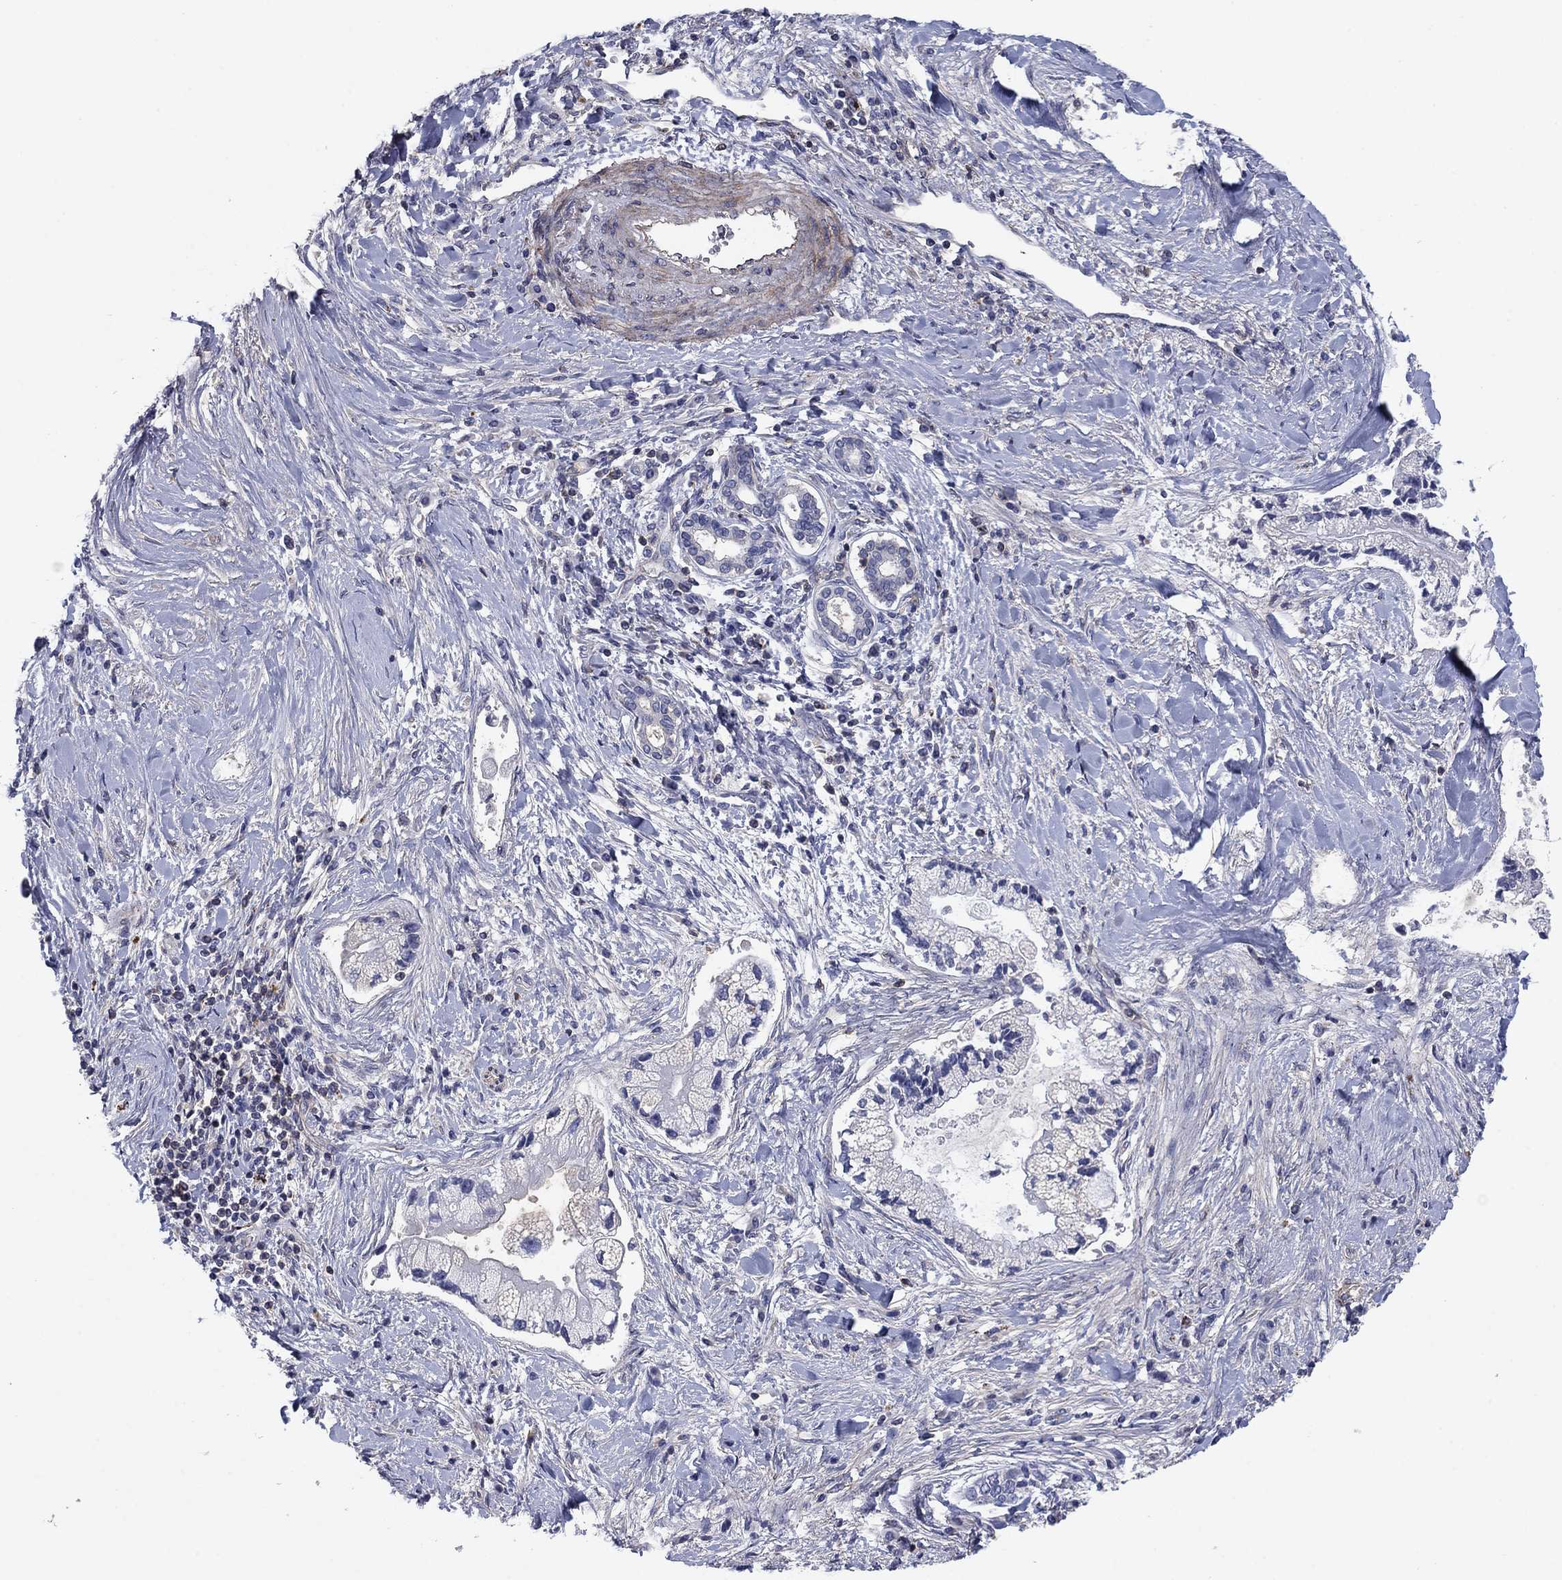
{"staining": {"intensity": "negative", "quantity": "none", "location": "none"}, "tissue": "liver cancer", "cell_type": "Tumor cells", "image_type": "cancer", "snomed": [{"axis": "morphology", "description": "Cholangiocarcinoma"}, {"axis": "topography", "description": "Liver"}], "caption": "Immunohistochemical staining of liver cholangiocarcinoma demonstrates no significant staining in tumor cells. Brightfield microscopy of immunohistochemistry (IHC) stained with DAB (brown) and hematoxylin (blue), captured at high magnification.", "gene": "PSD4", "patient": {"sex": "male", "age": 50}}